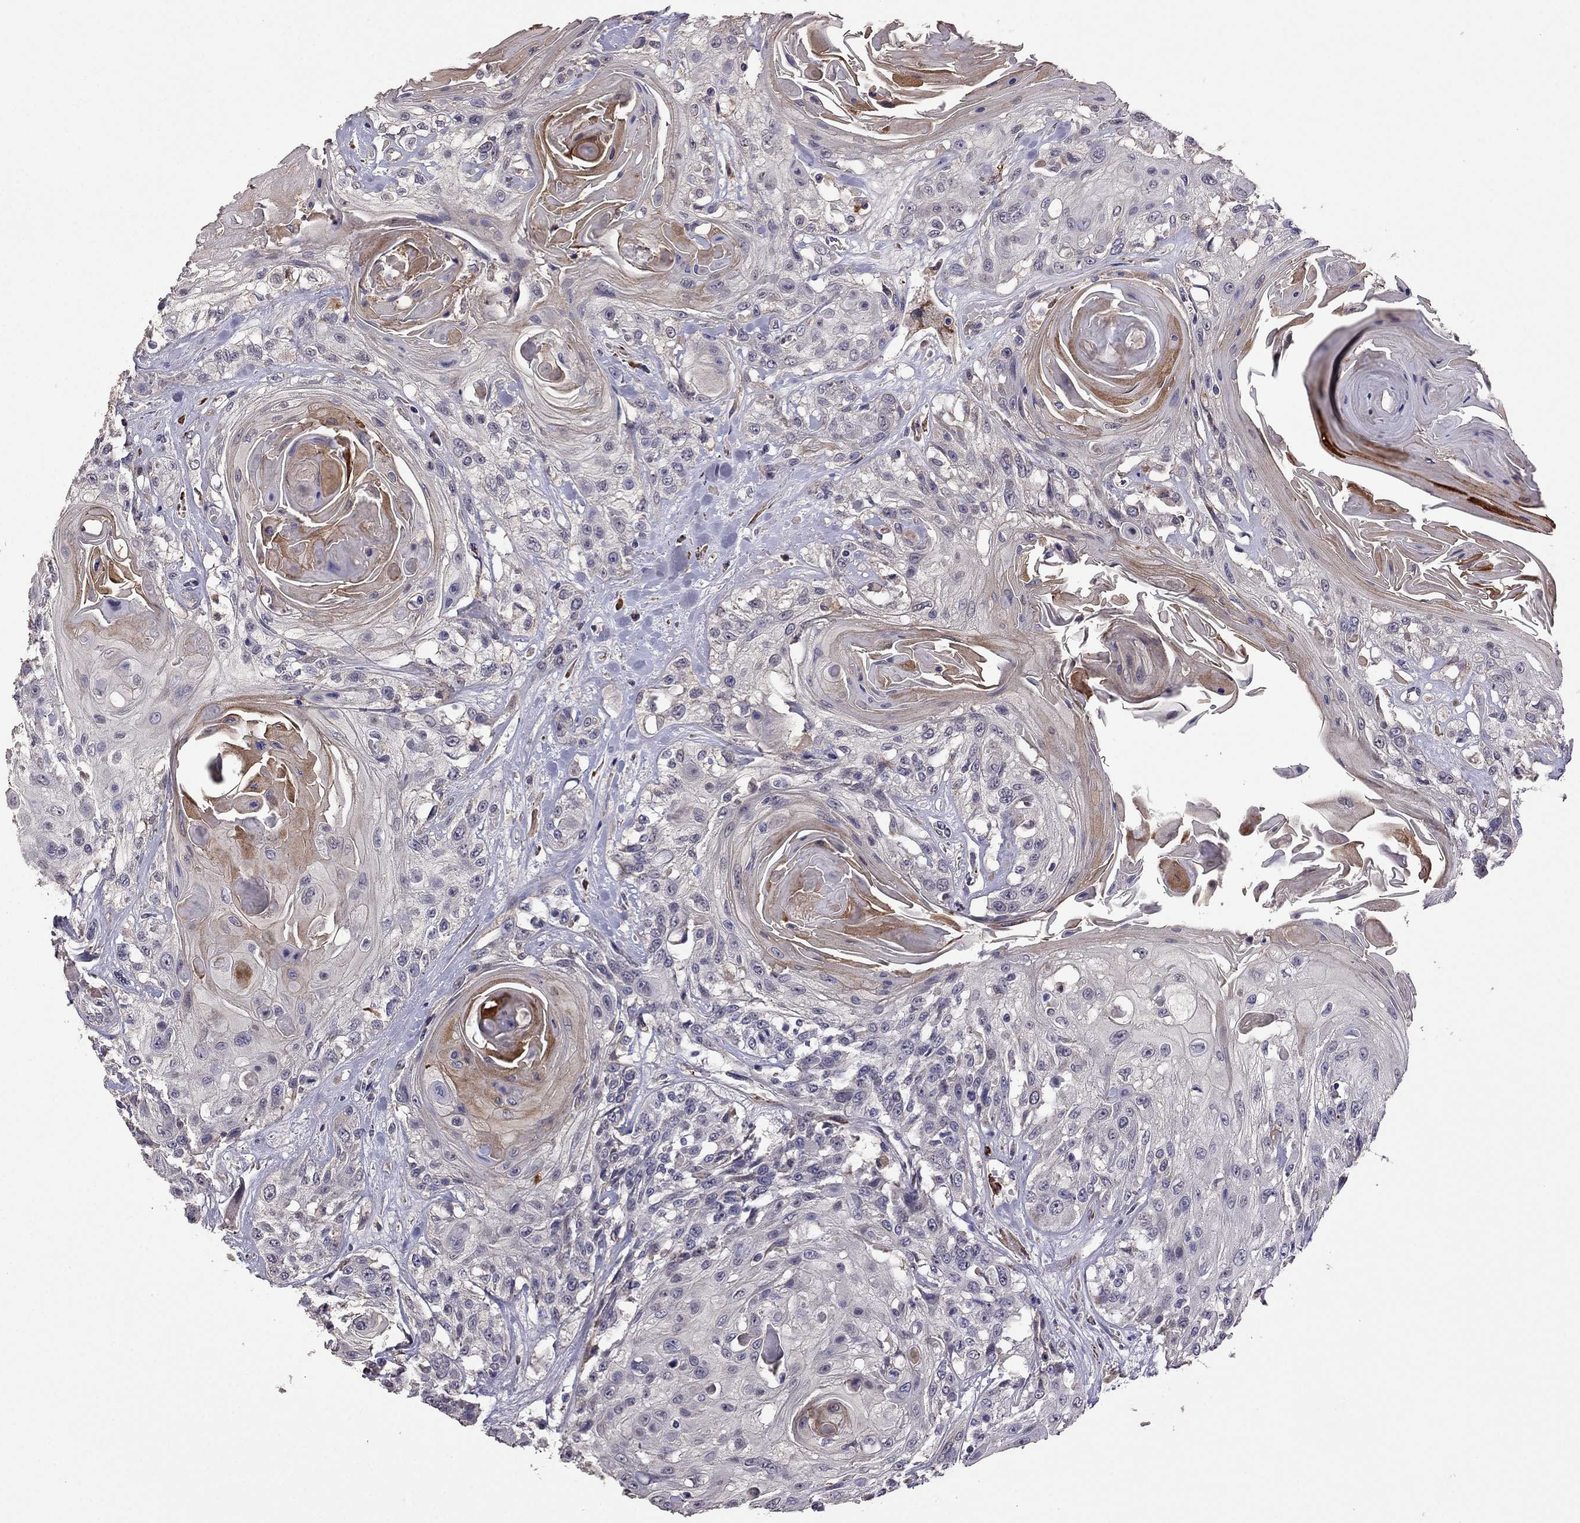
{"staining": {"intensity": "weak", "quantity": "<25%", "location": "cytoplasmic/membranous"}, "tissue": "head and neck cancer", "cell_type": "Tumor cells", "image_type": "cancer", "snomed": [{"axis": "morphology", "description": "Squamous cell carcinoma, NOS"}, {"axis": "topography", "description": "Head-Neck"}], "caption": "Head and neck cancer was stained to show a protein in brown. There is no significant positivity in tumor cells.", "gene": "CDH9", "patient": {"sex": "female", "age": 59}}